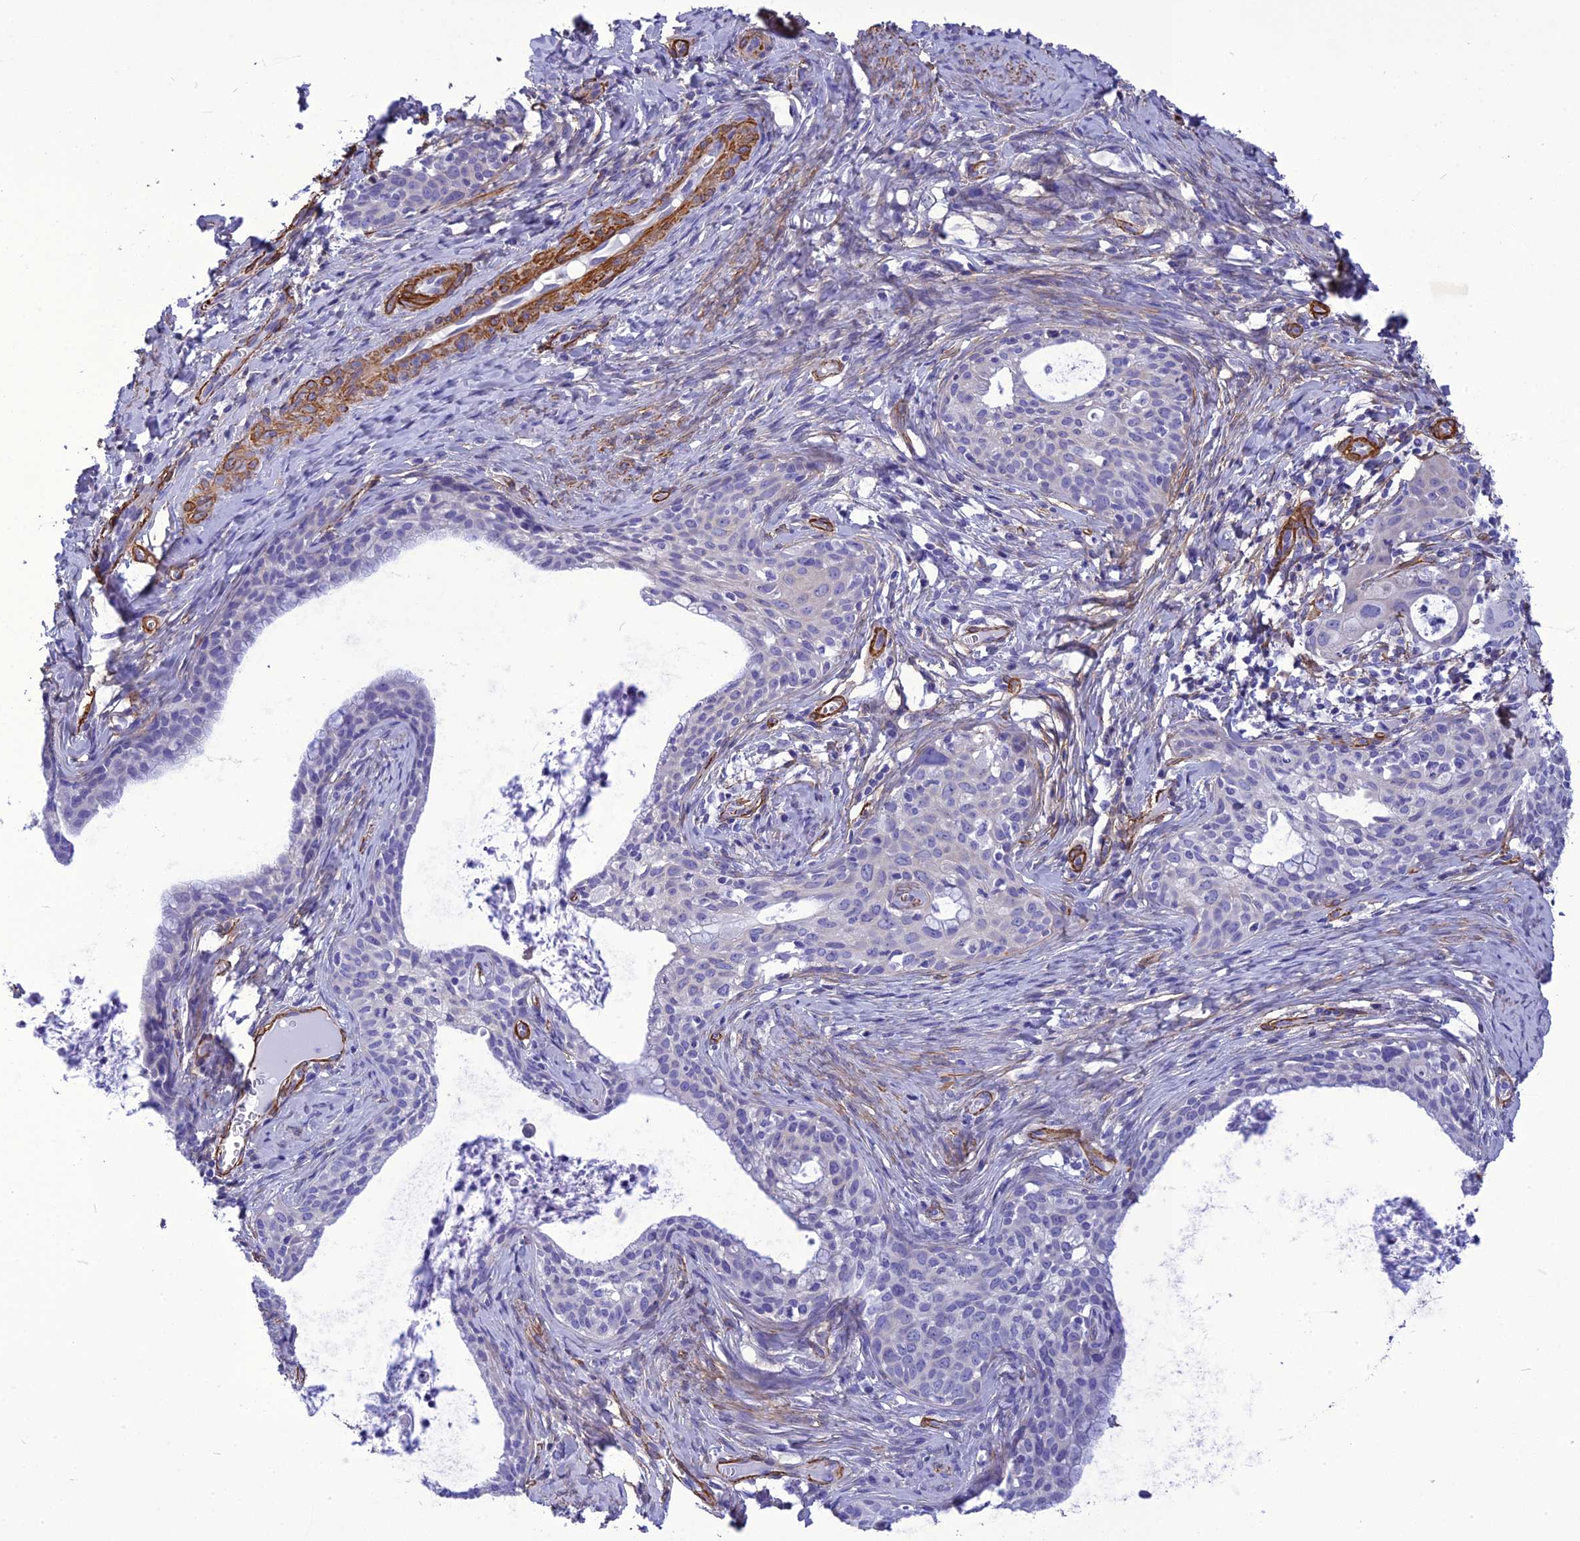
{"staining": {"intensity": "negative", "quantity": "none", "location": "none"}, "tissue": "cervical cancer", "cell_type": "Tumor cells", "image_type": "cancer", "snomed": [{"axis": "morphology", "description": "Squamous cell carcinoma, NOS"}, {"axis": "topography", "description": "Cervix"}], "caption": "The immunohistochemistry image has no significant expression in tumor cells of cervical cancer tissue. Brightfield microscopy of immunohistochemistry (IHC) stained with DAB (brown) and hematoxylin (blue), captured at high magnification.", "gene": "NKD1", "patient": {"sex": "female", "age": 52}}